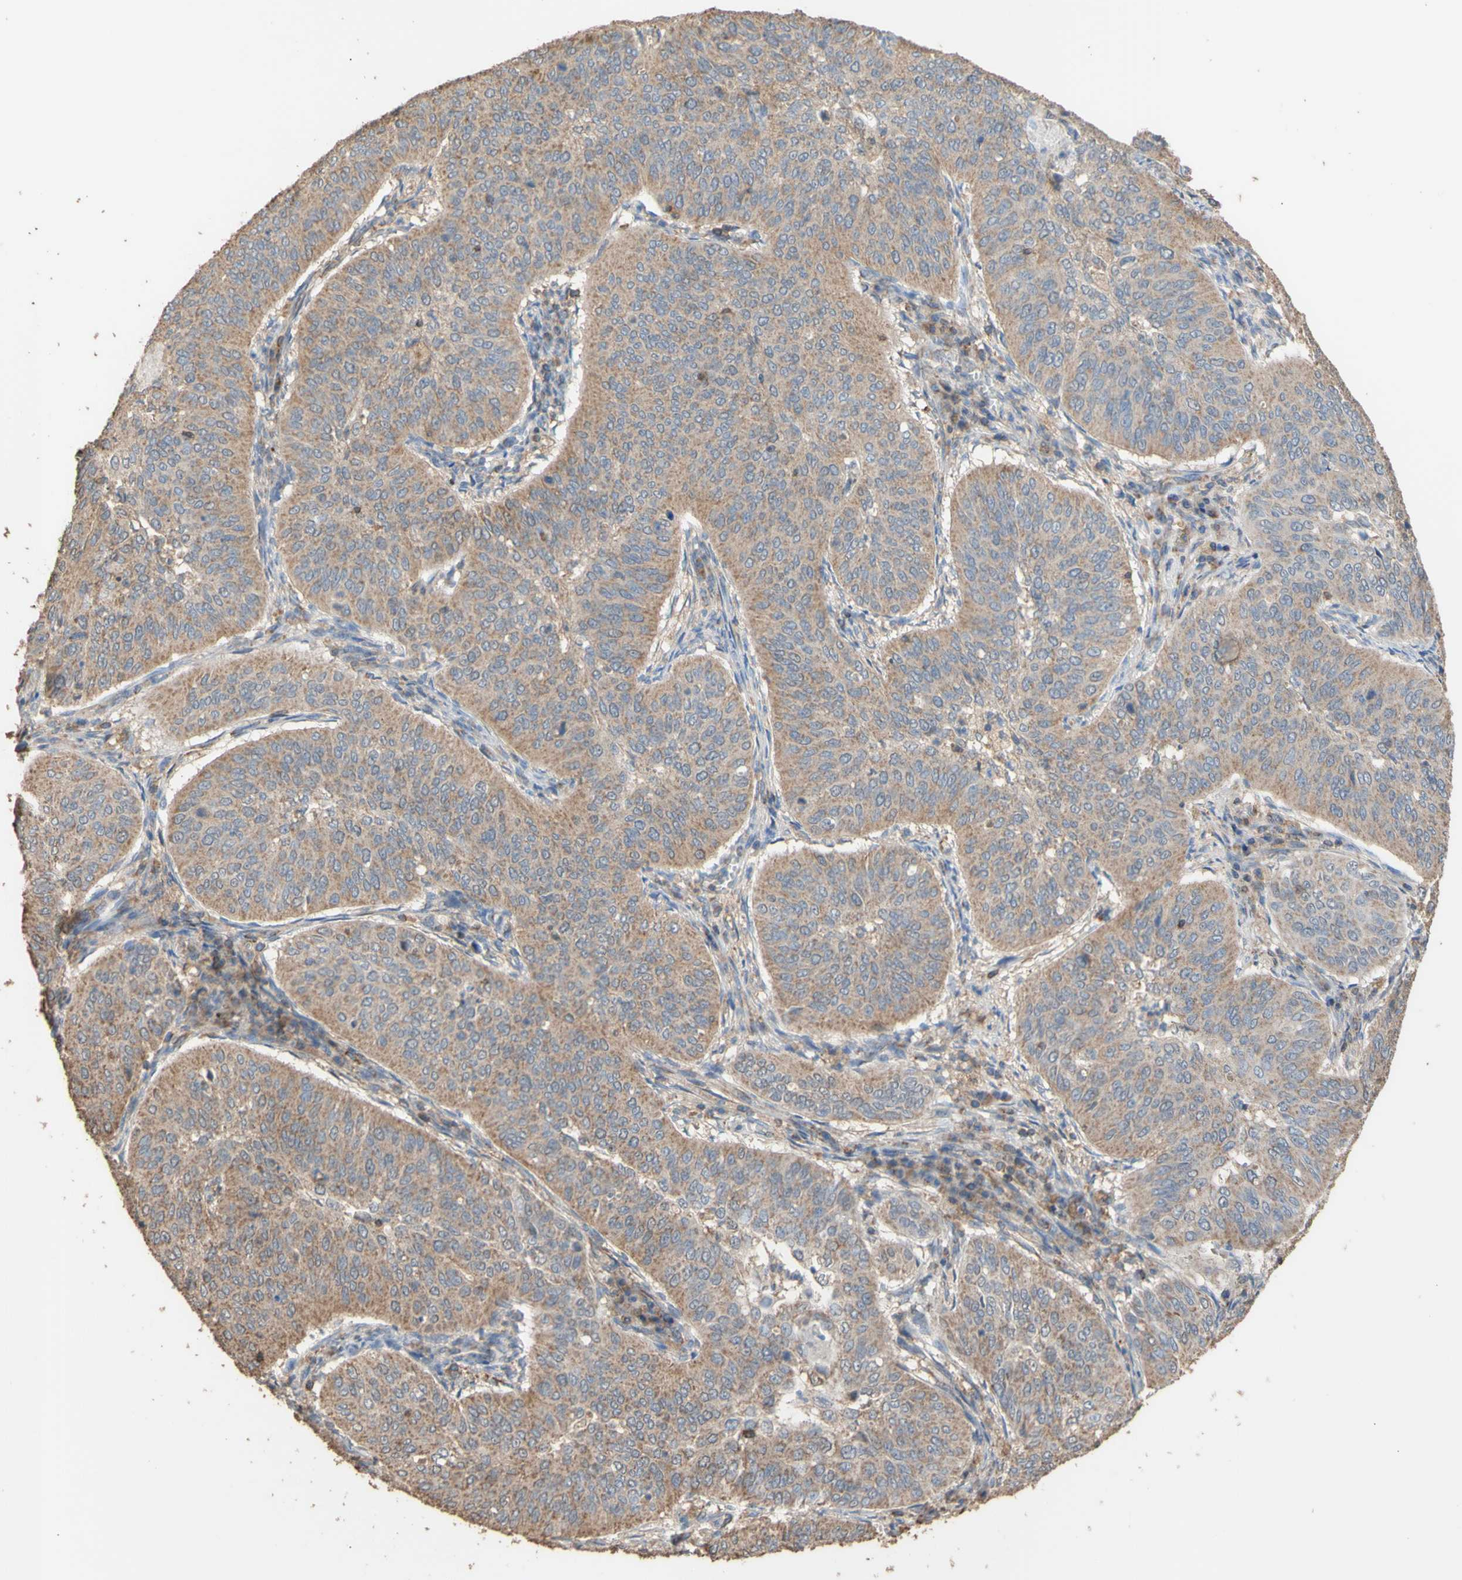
{"staining": {"intensity": "moderate", "quantity": ">75%", "location": "cytoplasmic/membranous"}, "tissue": "cervical cancer", "cell_type": "Tumor cells", "image_type": "cancer", "snomed": [{"axis": "morphology", "description": "Normal tissue, NOS"}, {"axis": "morphology", "description": "Squamous cell carcinoma, NOS"}, {"axis": "topography", "description": "Cervix"}], "caption": "This photomicrograph shows immunohistochemistry staining of human cervical cancer, with medium moderate cytoplasmic/membranous staining in about >75% of tumor cells.", "gene": "ALDH9A1", "patient": {"sex": "female", "age": 39}}